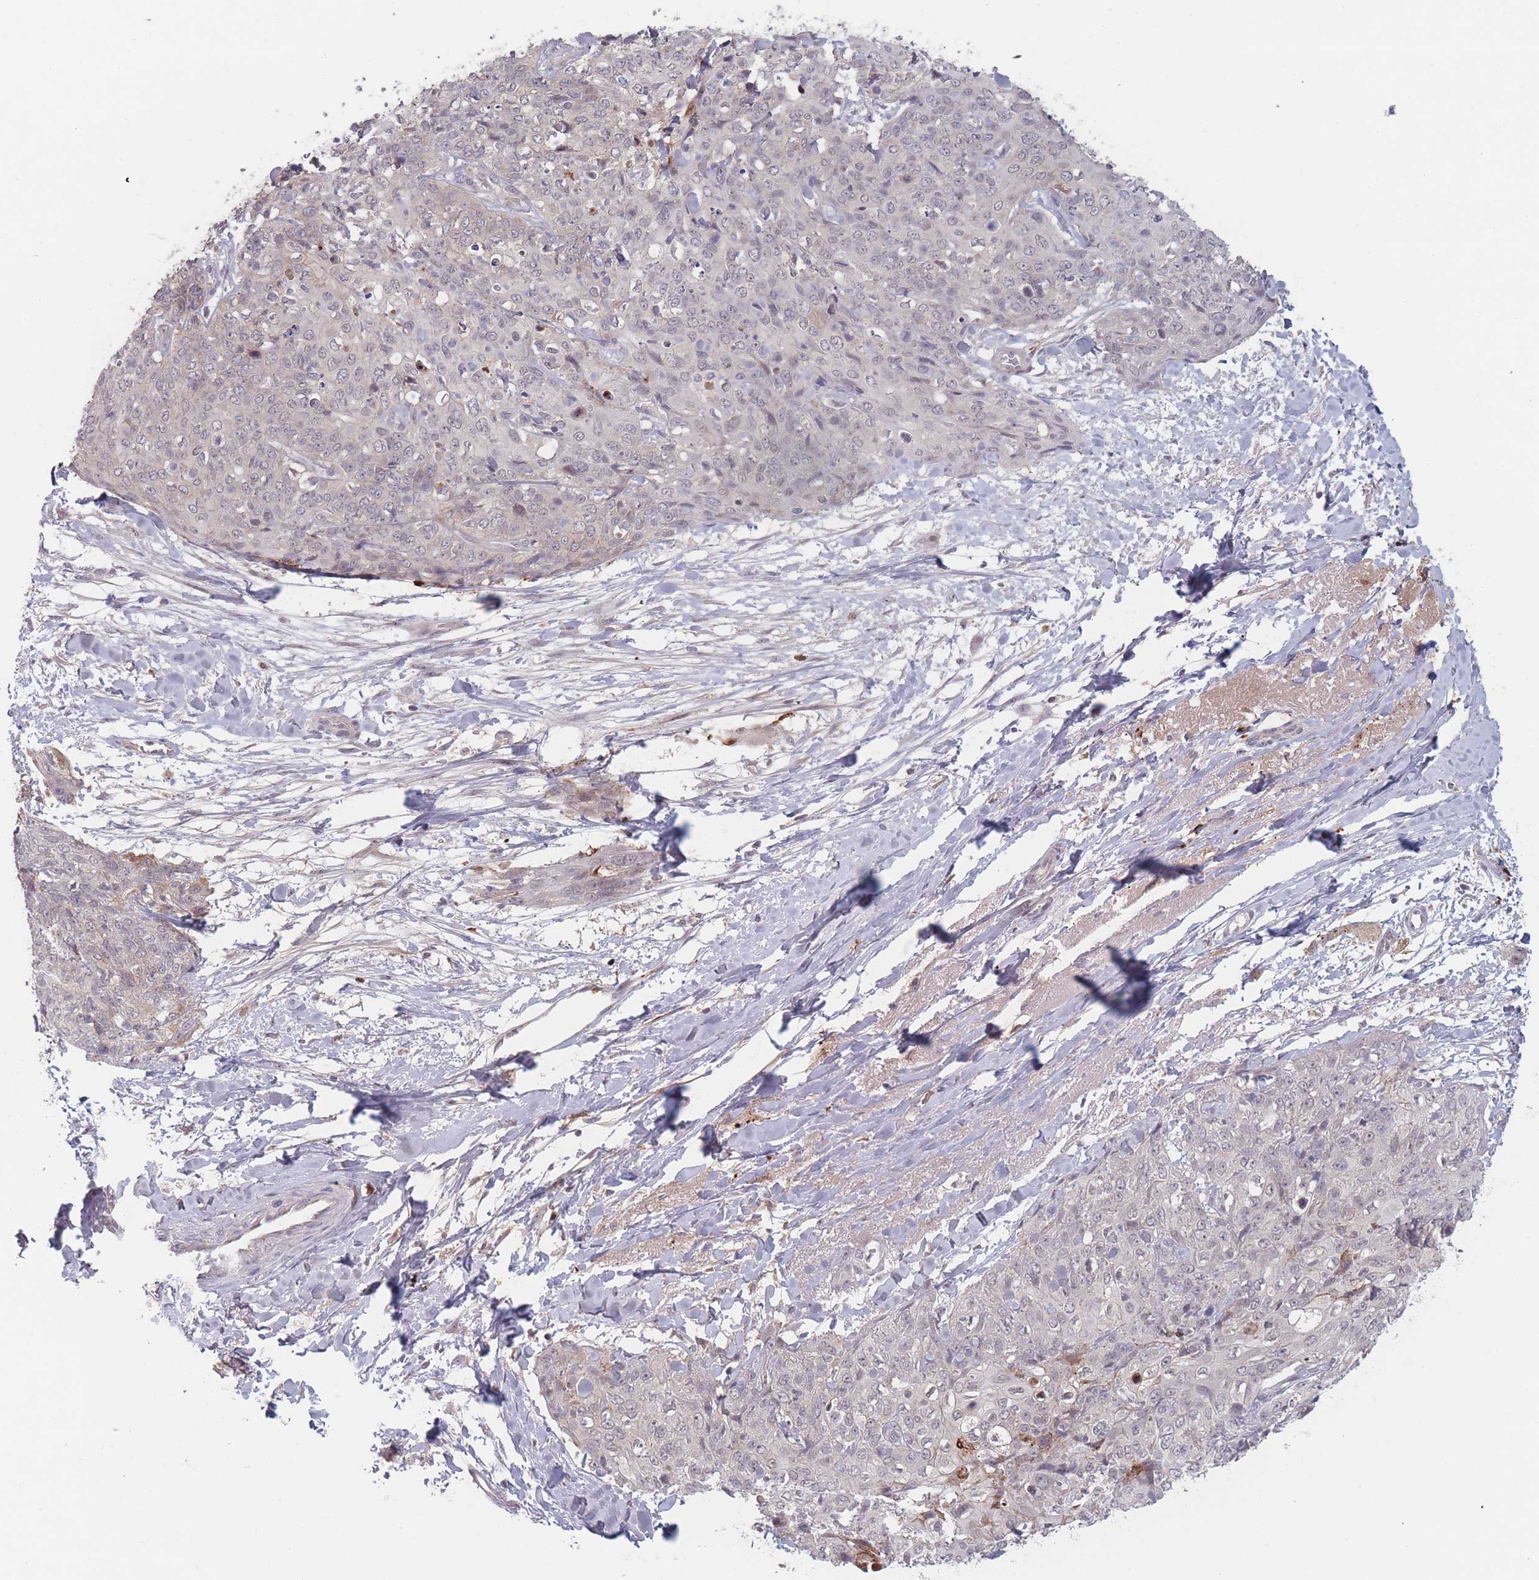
{"staining": {"intensity": "weak", "quantity": "<25%", "location": "nuclear"}, "tissue": "skin cancer", "cell_type": "Tumor cells", "image_type": "cancer", "snomed": [{"axis": "morphology", "description": "Squamous cell carcinoma, NOS"}, {"axis": "topography", "description": "Skin"}, {"axis": "topography", "description": "Vulva"}], "caption": "Skin cancer (squamous cell carcinoma) was stained to show a protein in brown. There is no significant positivity in tumor cells.", "gene": "TMEM232", "patient": {"sex": "female", "age": 85}}